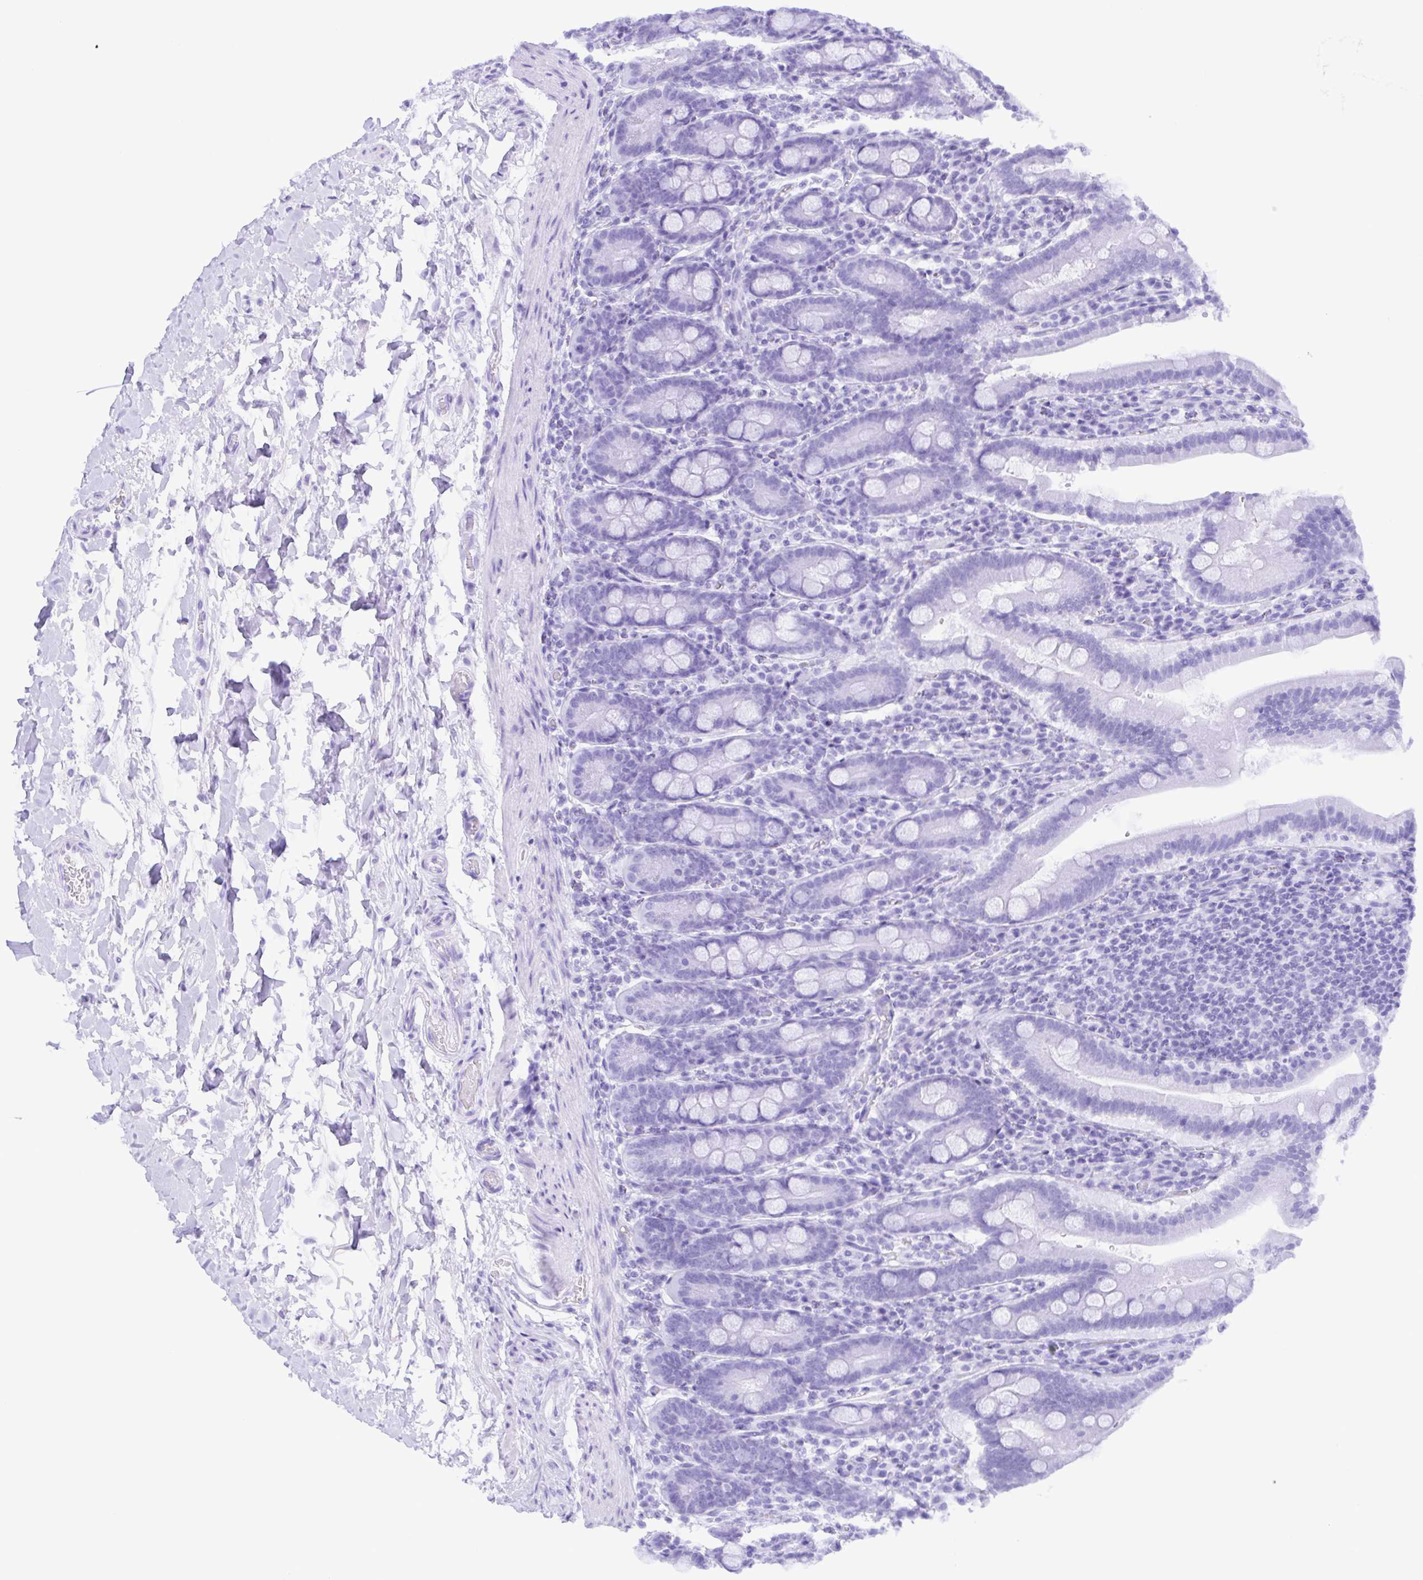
{"staining": {"intensity": "negative", "quantity": "none", "location": "none"}, "tissue": "small intestine", "cell_type": "Glandular cells", "image_type": "normal", "snomed": [{"axis": "morphology", "description": "Normal tissue, NOS"}, {"axis": "topography", "description": "Small intestine"}], "caption": "Small intestine was stained to show a protein in brown. There is no significant positivity in glandular cells. Brightfield microscopy of immunohistochemistry stained with DAB (brown) and hematoxylin (blue), captured at high magnification.", "gene": "FLT1", "patient": {"sex": "male", "age": 26}}